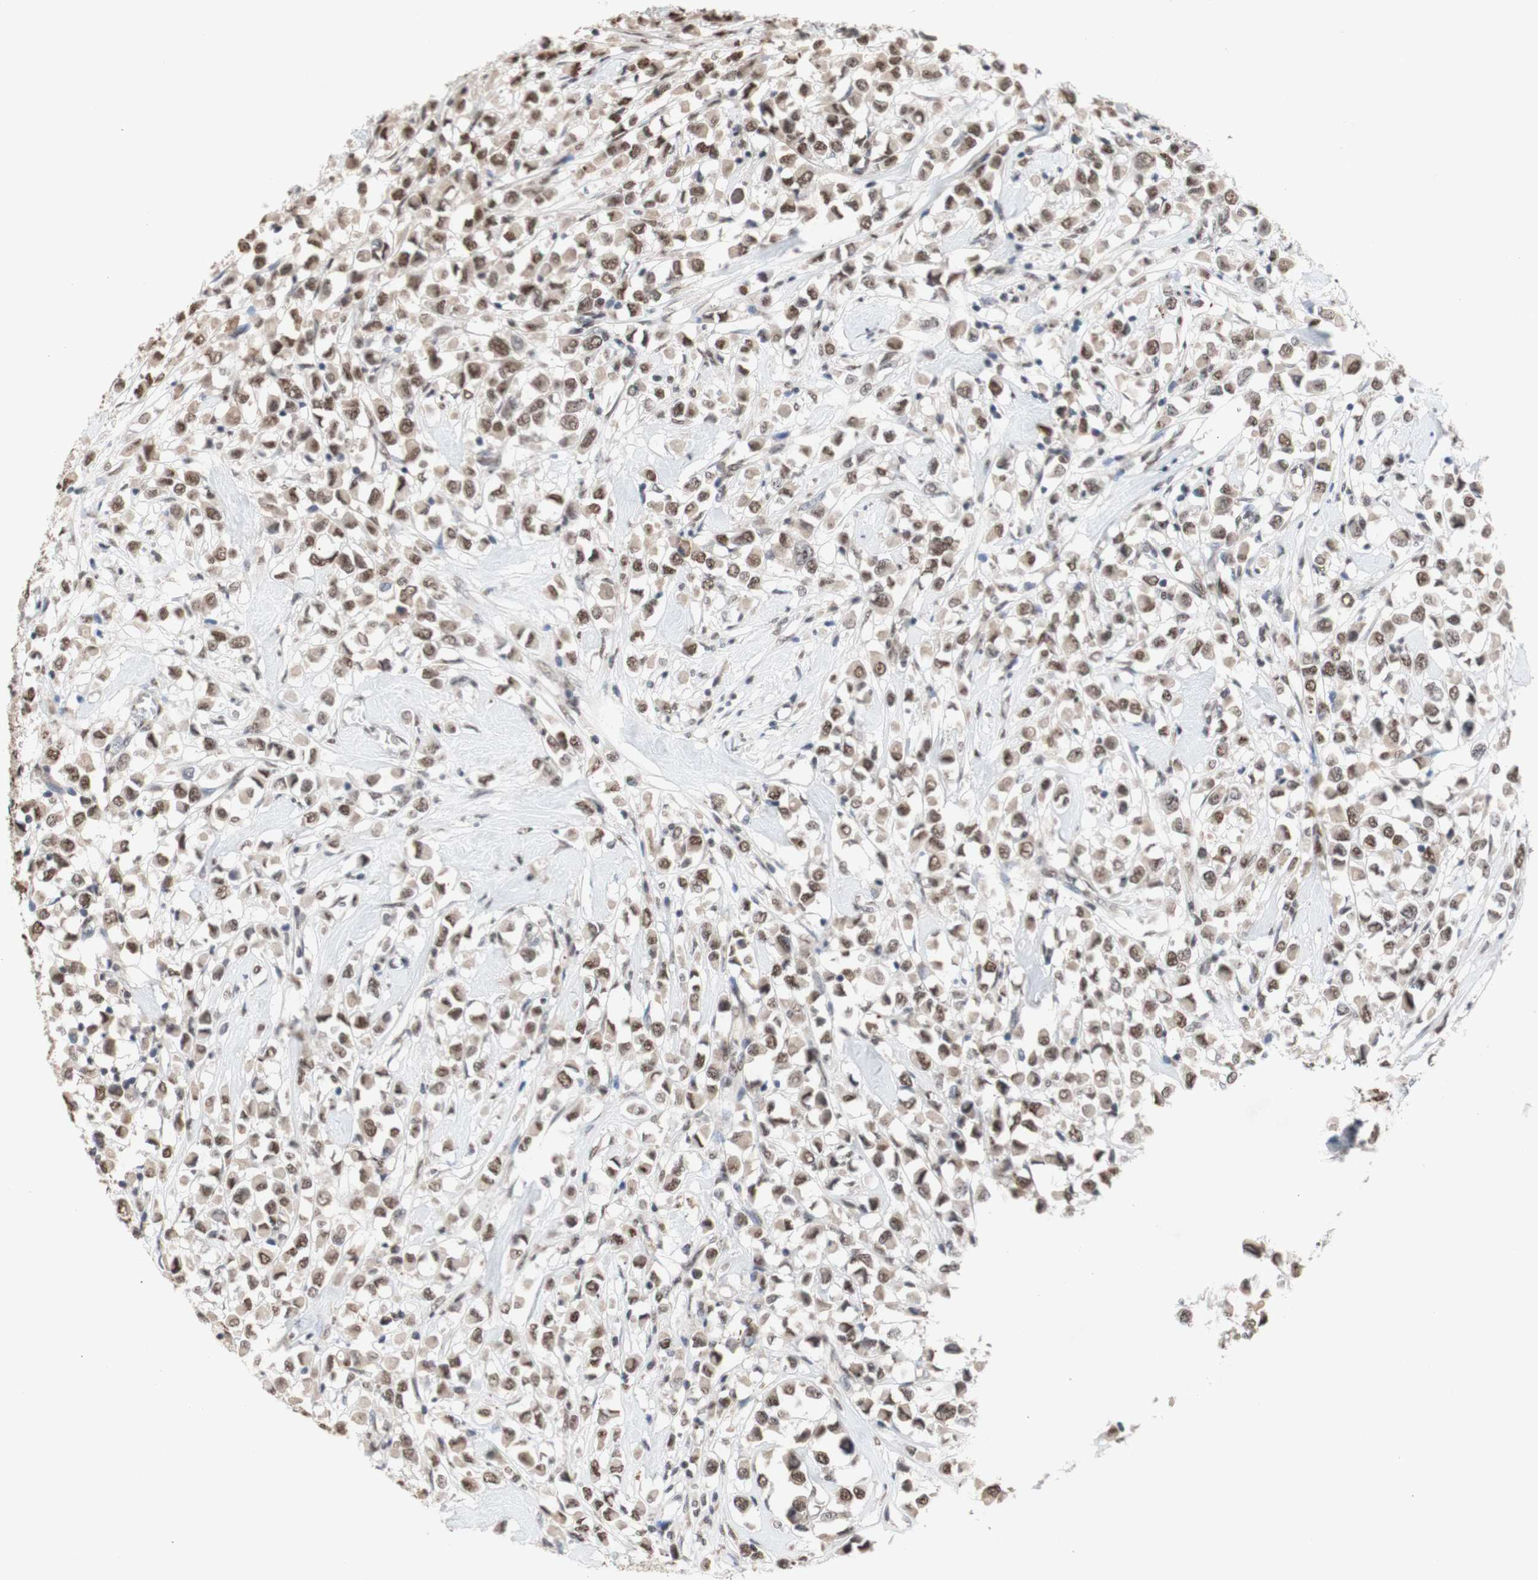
{"staining": {"intensity": "moderate", "quantity": ">75%", "location": "nuclear"}, "tissue": "breast cancer", "cell_type": "Tumor cells", "image_type": "cancer", "snomed": [{"axis": "morphology", "description": "Duct carcinoma"}, {"axis": "topography", "description": "Breast"}], "caption": "DAB (3,3'-diaminobenzidine) immunohistochemical staining of human intraductal carcinoma (breast) exhibits moderate nuclear protein staining in approximately >75% of tumor cells. (brown staining indicates protein expression, while blue staining denotes nuclei).", "gene": "SFPQ", "patient": {"sex": "female", "age": 61}}